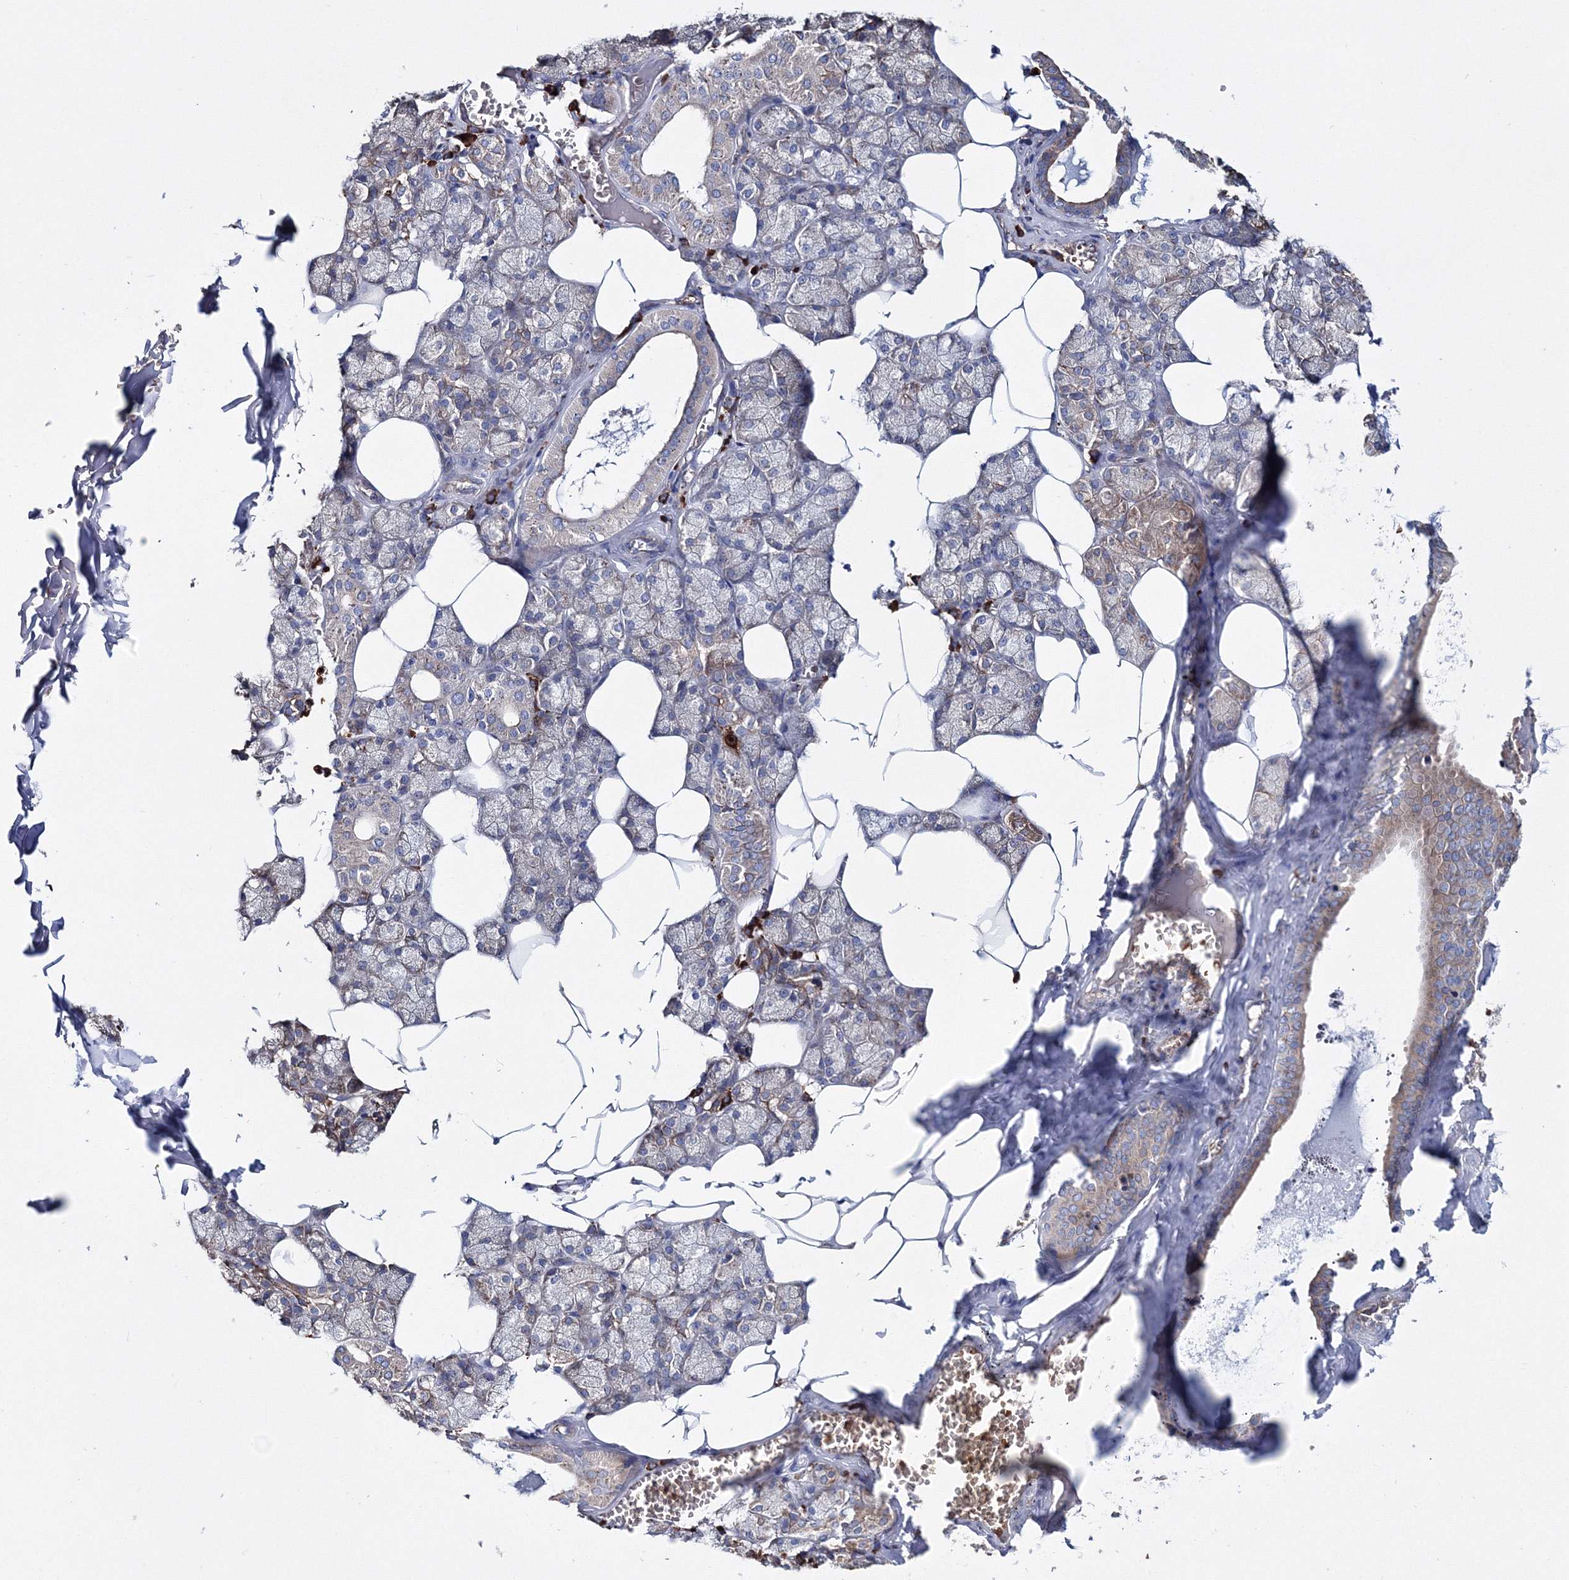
{"staining": {"intensity": "weak", "quantity": "<25%", "location": "cytoplasmic/membranous"}, "tissue": "salivary gland", "cell_type": "Glandular cells", "image_type": "normal", "snomed": [{"axis": "morphology", "description": "Normal tissue, NOS"}, {"axis": "topography", "description": "Salivary gland"}], "caption": "The histopathology image exhibits no significant expression in glandular cells of salivary gland. (Immunohistochemistry (ihc), brightfield microscopy, high magnification).", "gene": "VPS8", "patient": {"sex": "male", "age": 62}}